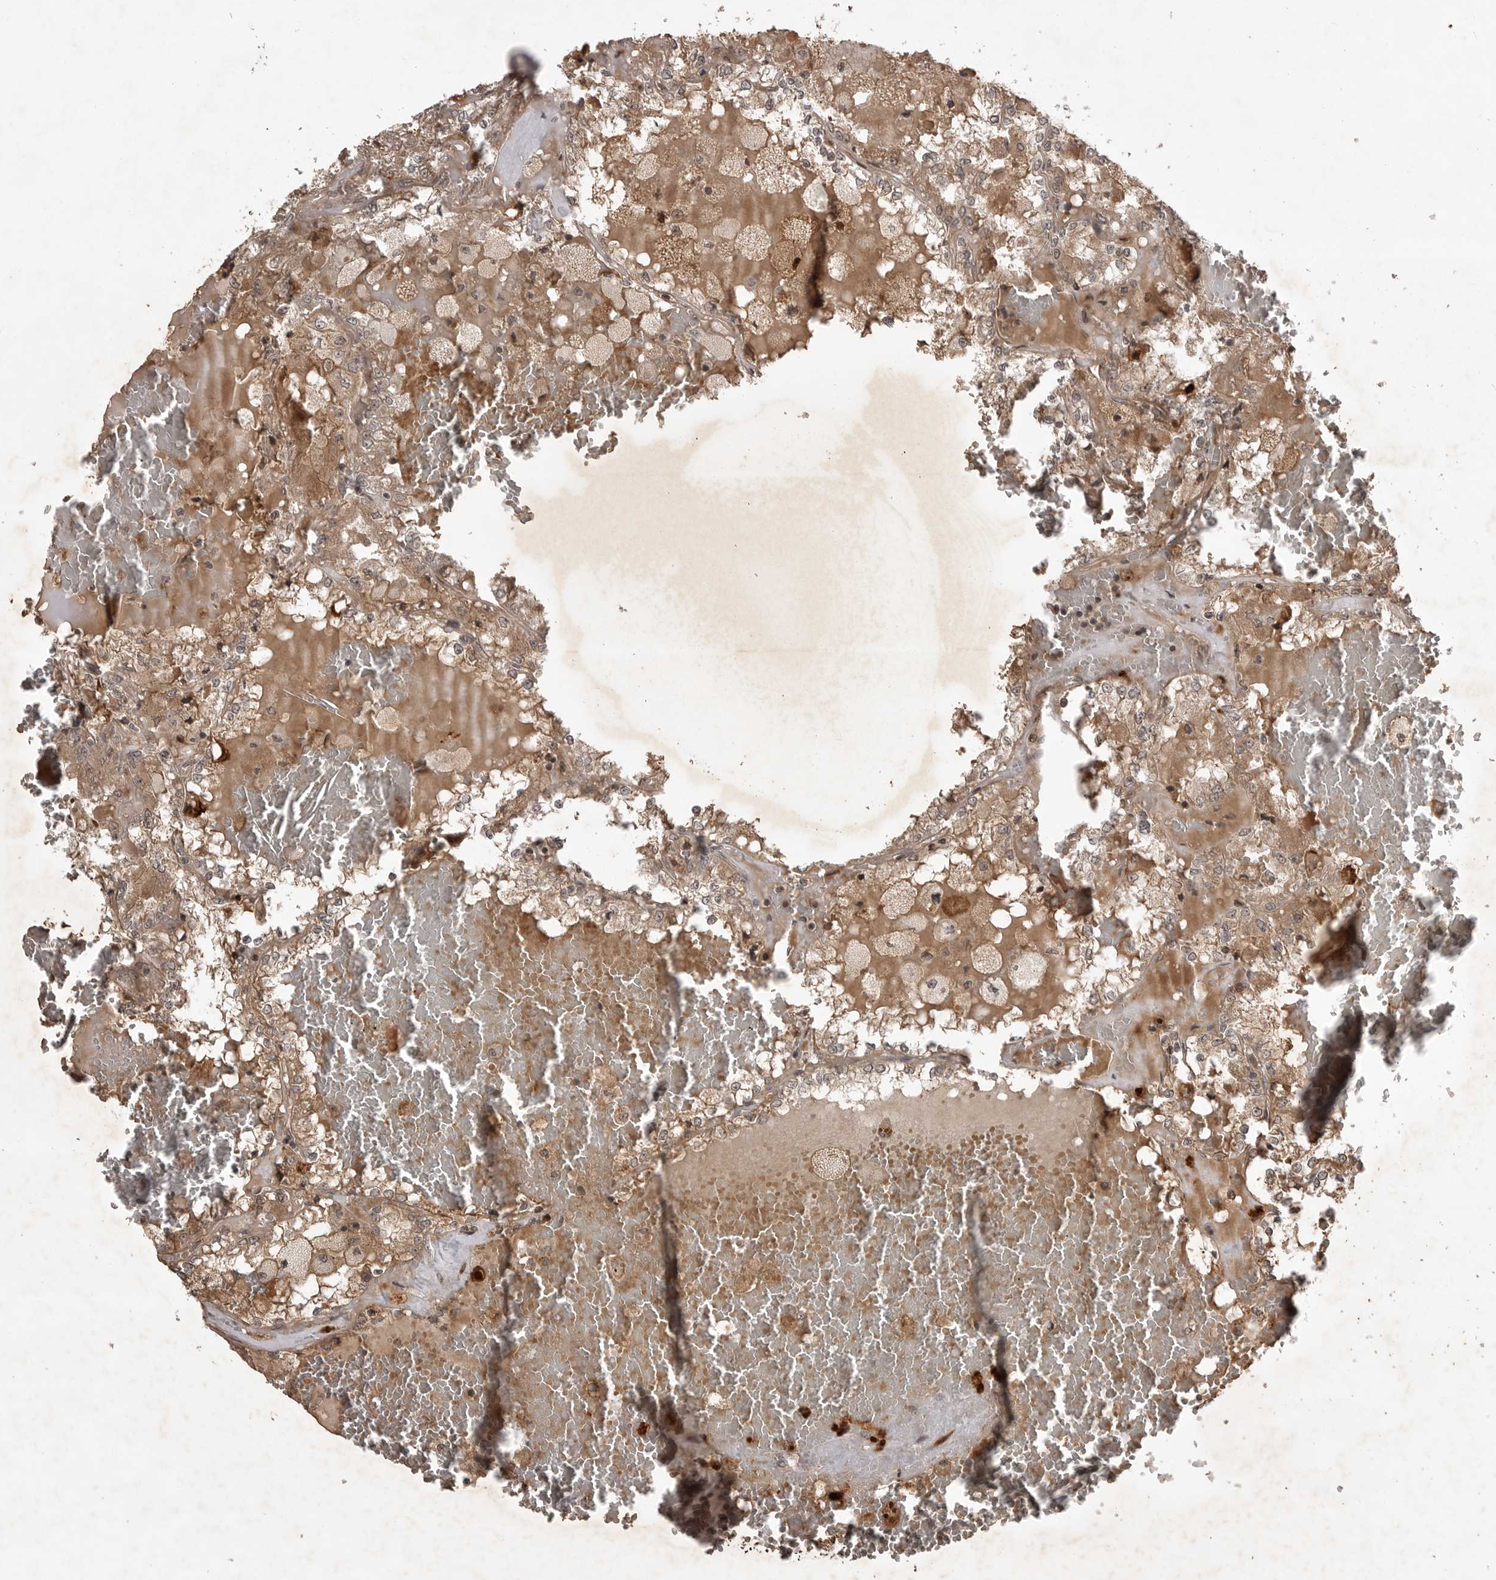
{"staining": {"intensity": "moderate", "quantity": ">75%", "location": "cytoplasmic/membranous"}, "tissue": "renal cancer", "cell_type": "Tumor cells", "image_type": "cancer", "snomed": [{"axis": "morphology", "description": "Adenocarcinoma, NOS"}, {"axis": "topography", "description": "Kidney"}], "caption": "Immunohistochemical staining of renal cancer demonstrates moderate cytoplasmic/membranous protein staining in approximately >75% of tumor cells.", "gene": "AKAP7", "patient": {"sex": "female", "age": 56}}